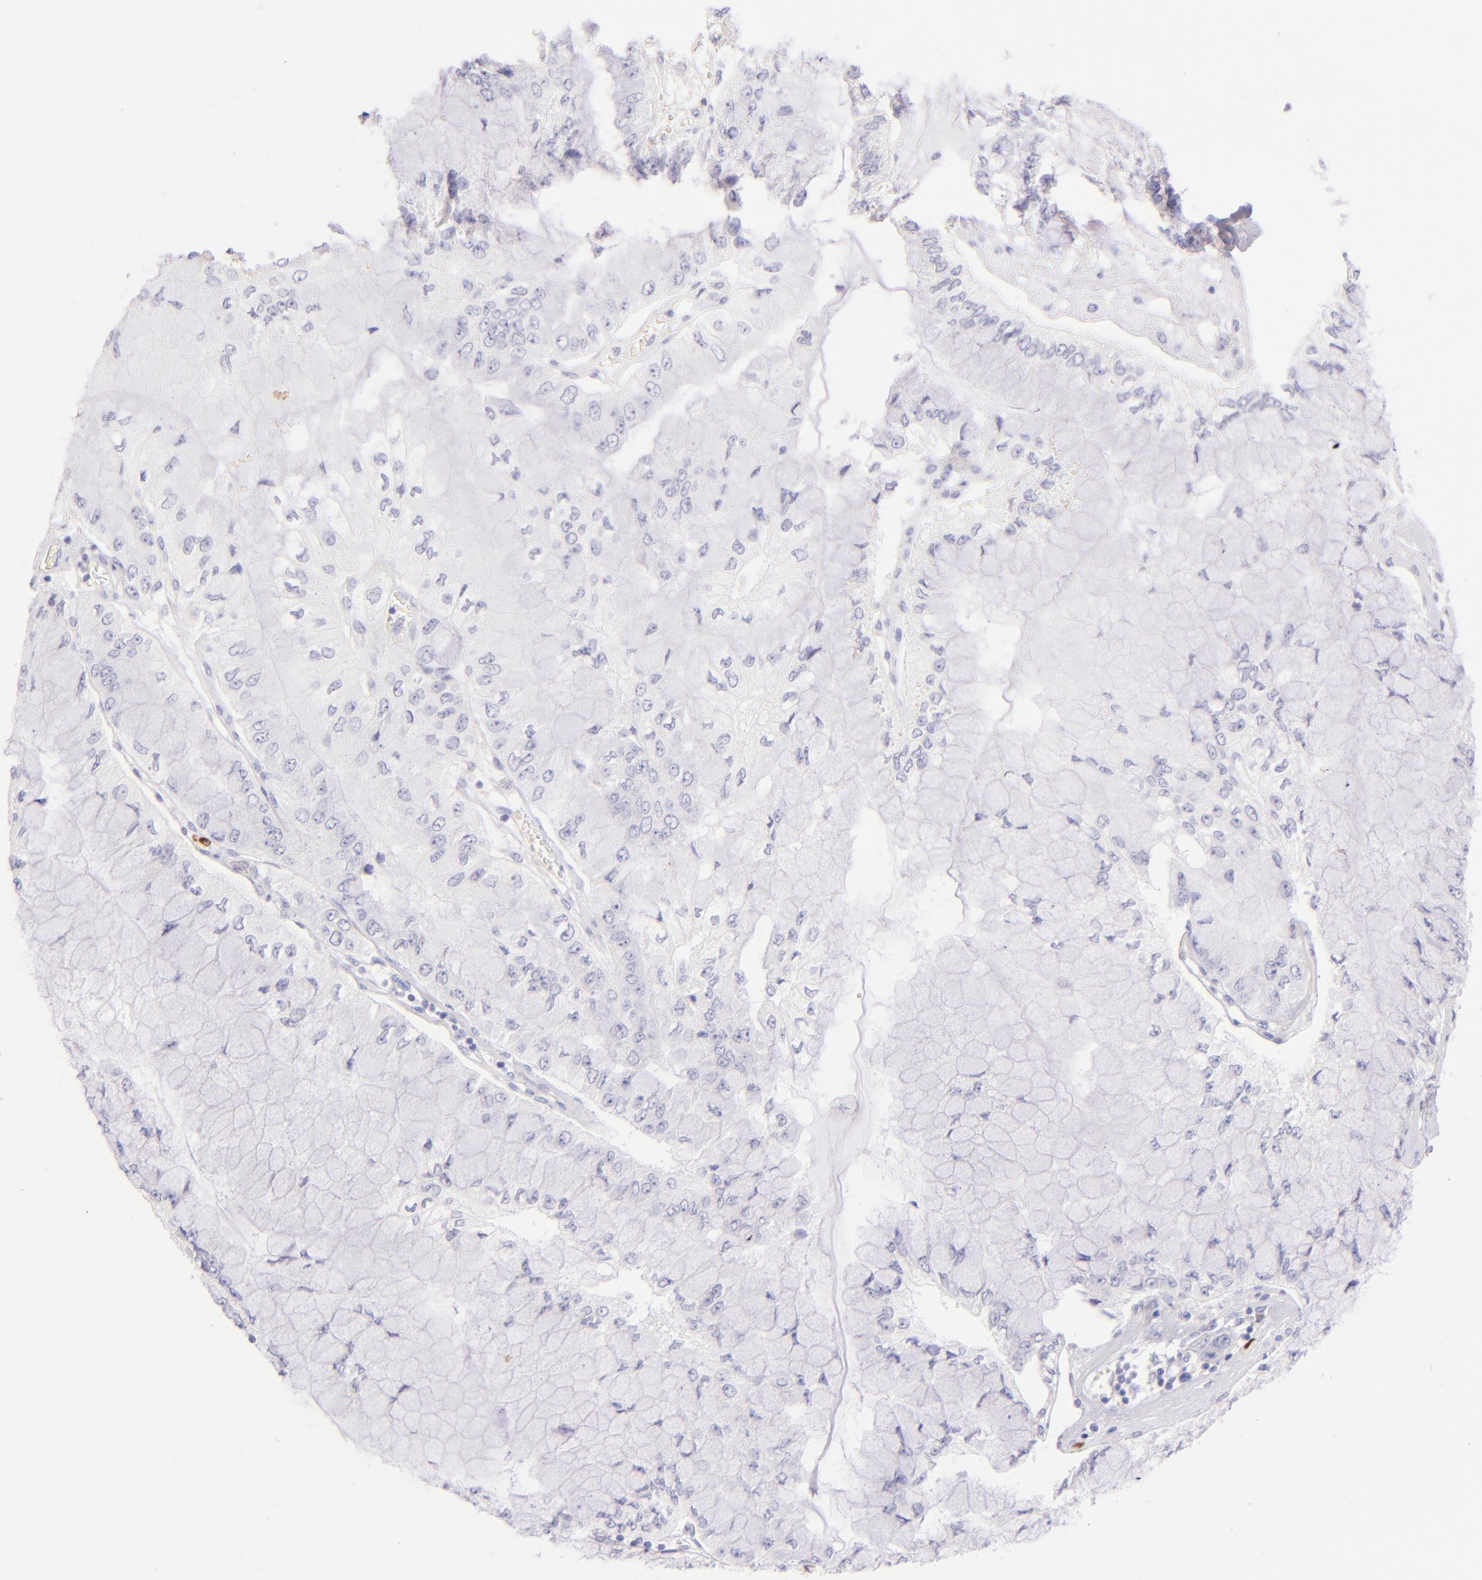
{"staining": {"intensity": "negative", "quantity": "none", "location": "none"}, "tissue": "liver cancer", "cell_type": "Tumor cells", "image_type": "cancer", "snomed": [{"axis": "morphology", "description": "Cholangiocarcinoma"}, {"axis": "topography", "description": "Liver"}], "caption": "This is a photomicrograph of immunohistochemistry staining of cholangiocarcinoma (liver), which shows no positivity in tumor cells.", "gene": "SDC1", "patient": {"sex": "female", "age": 79}}